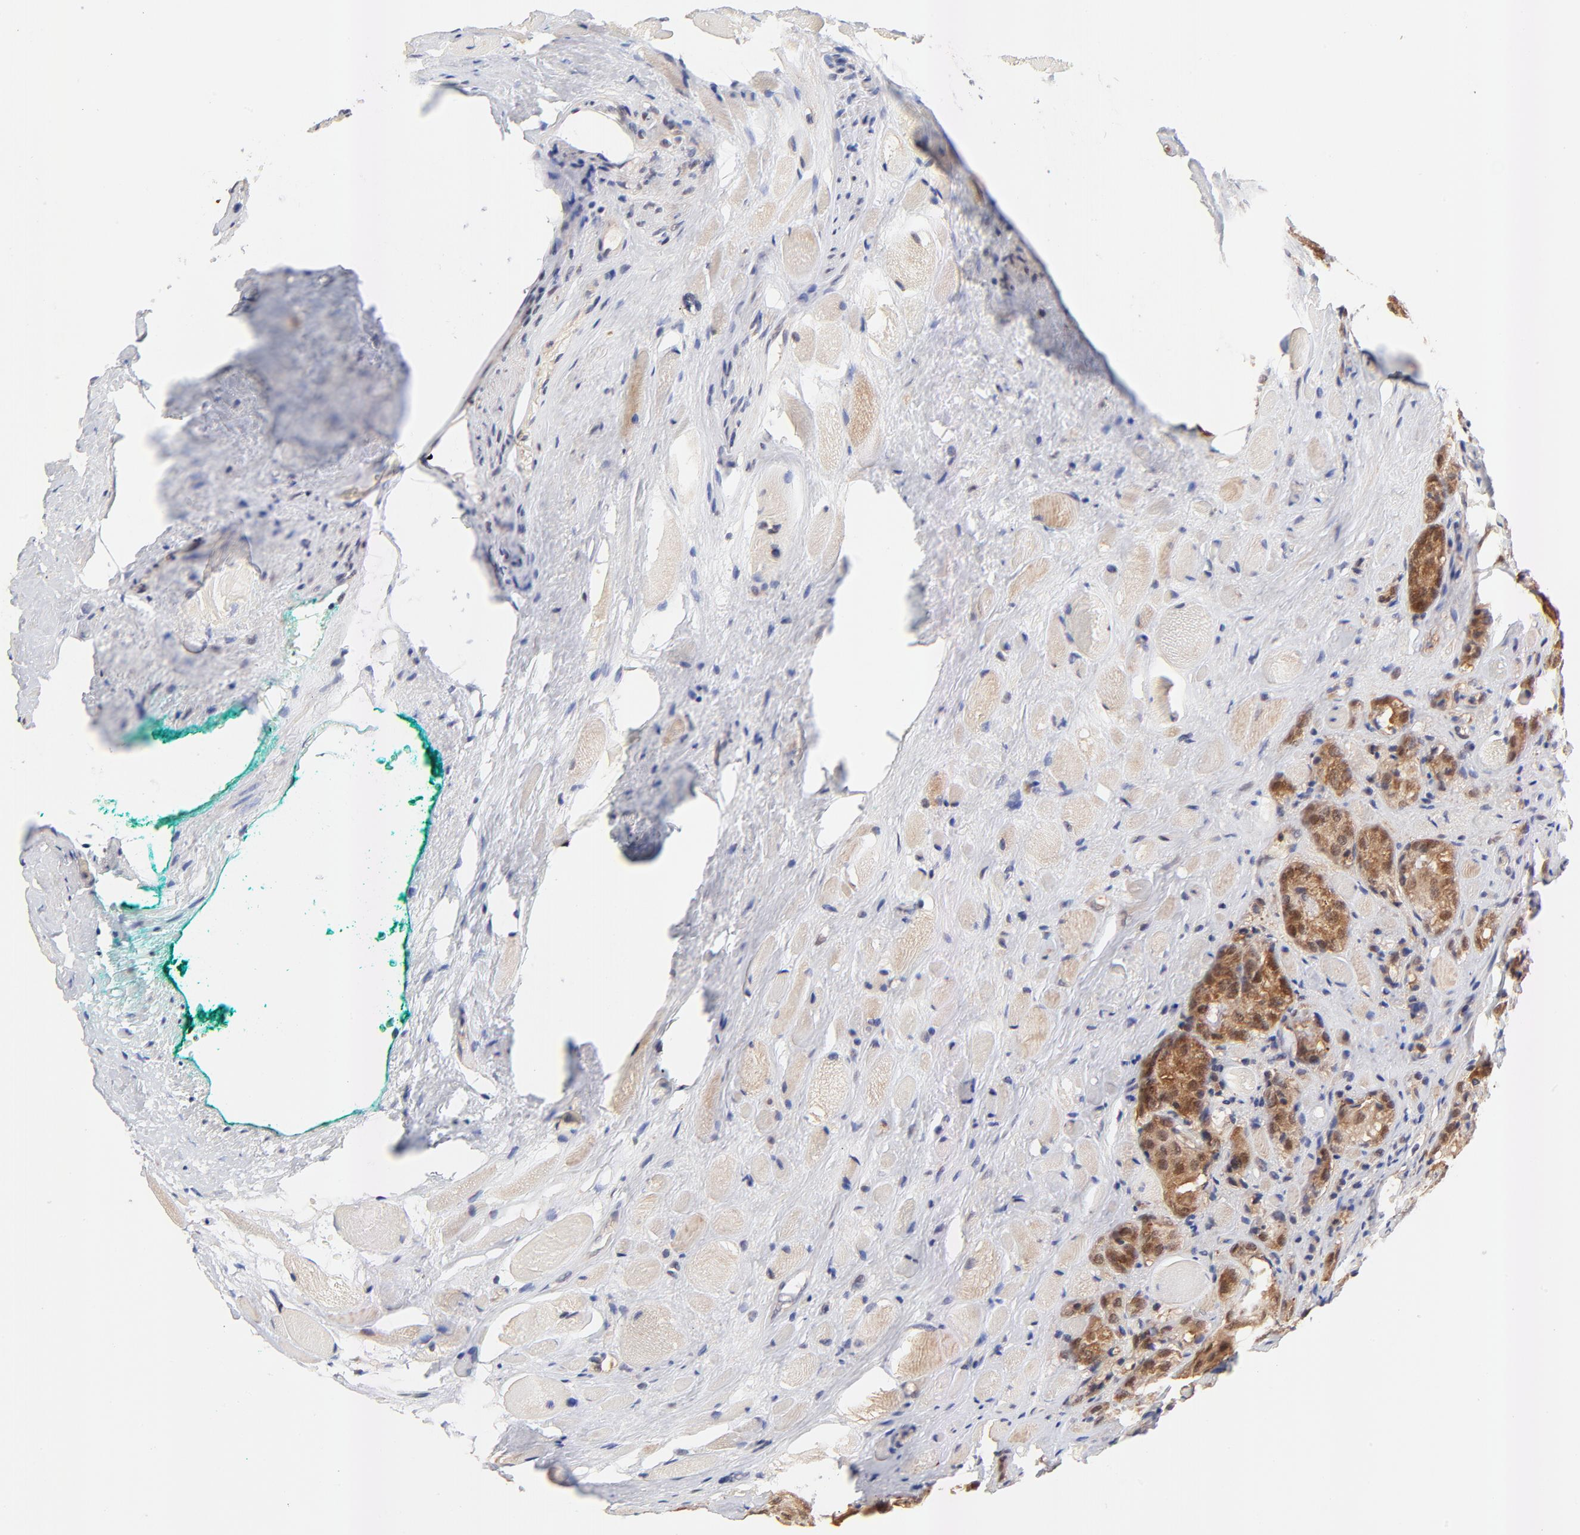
{"staining": {"intensity": "moderate", "quantity": ">75%", "location": "cytoplasmic/membranous,nuclear"}, "tissue": "prostate cancer", "cell_type": "Tumor cells", "image_type": "cancer", "snomed": [{"axis": "morphology", "description": "Adenocarcinoma, Medium grade"}, {"axis": "topography", "description": "Prostate"}], "caption": "Protein analysis of prostate medium-grade adenocarcinoma tissue demonstrates moderate cytoplasmic/membranous and nuclear positivity in approximately >75% of tumor cells.", "gene": "TXNL1", "patient": {"sex": "male", "age": 60}}